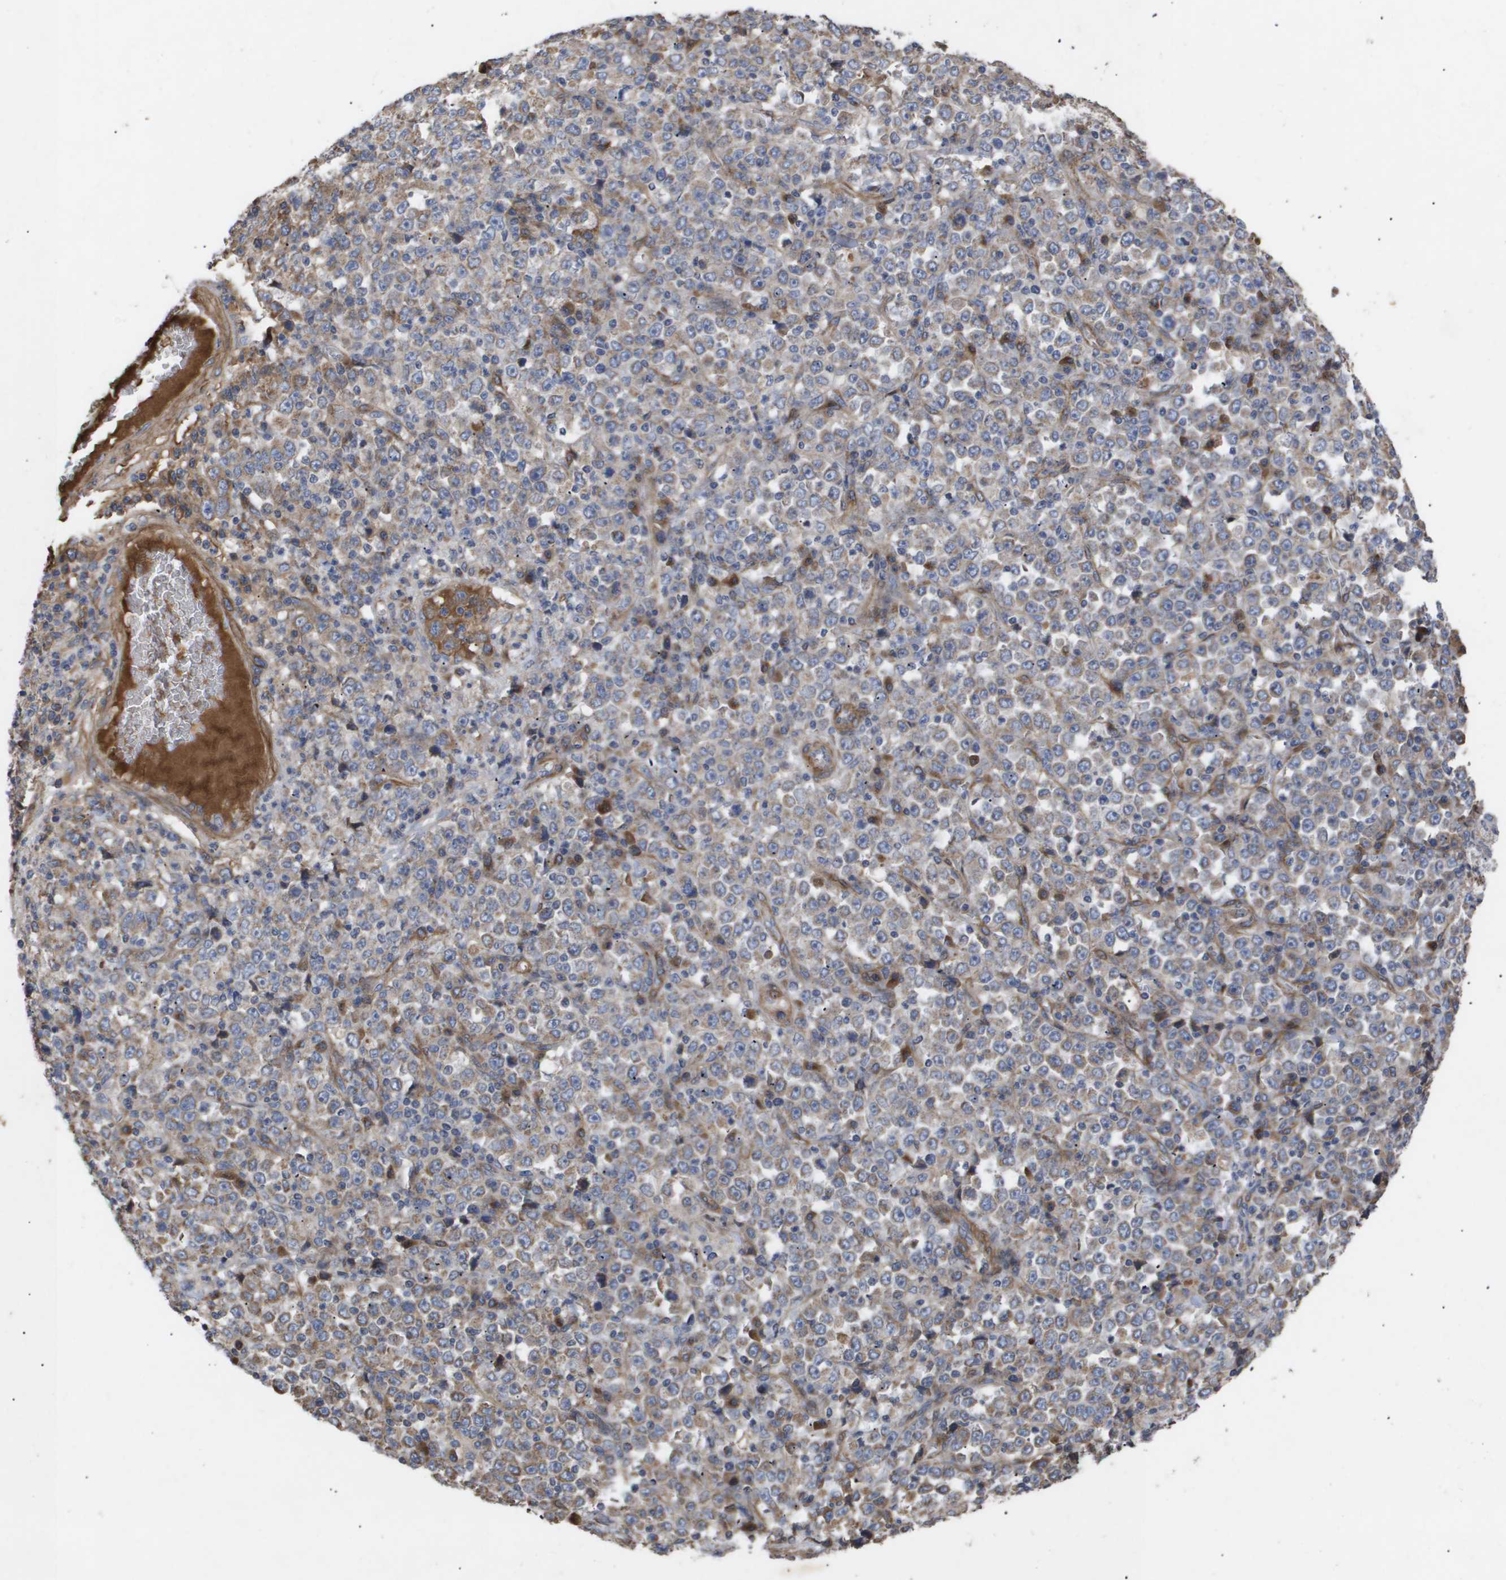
{"staining": {"intensity": "moderate", "quantity": "25%-75%", "location": "cytoplasmic/membranous"}, "tissue": "stomach cancer", "cell_type": "Tumor cells", "image_type": "cancer", "snomed": [{"axis": "morphology", "description": "Normal tissue, NOS"}, {"axis": "morphology", "description": "Adenocarcinoma, NOS"}, {"axis": "topography", "description": "Stomach, upper"}, {"axis": "topography", "description": "Stomach"}], "caption": "Immunohistochemical staining of stomach cancer (adenocarcinoma) reveals medium levels of moderate cytoplasmic/membranous expression in approximately 25%-75% of tumor cells. (DAB IHC, brown staining for protein, blue staining for nuclei).", "gene": "TNS1", "patient": {"sex": "male", "age": 59}}